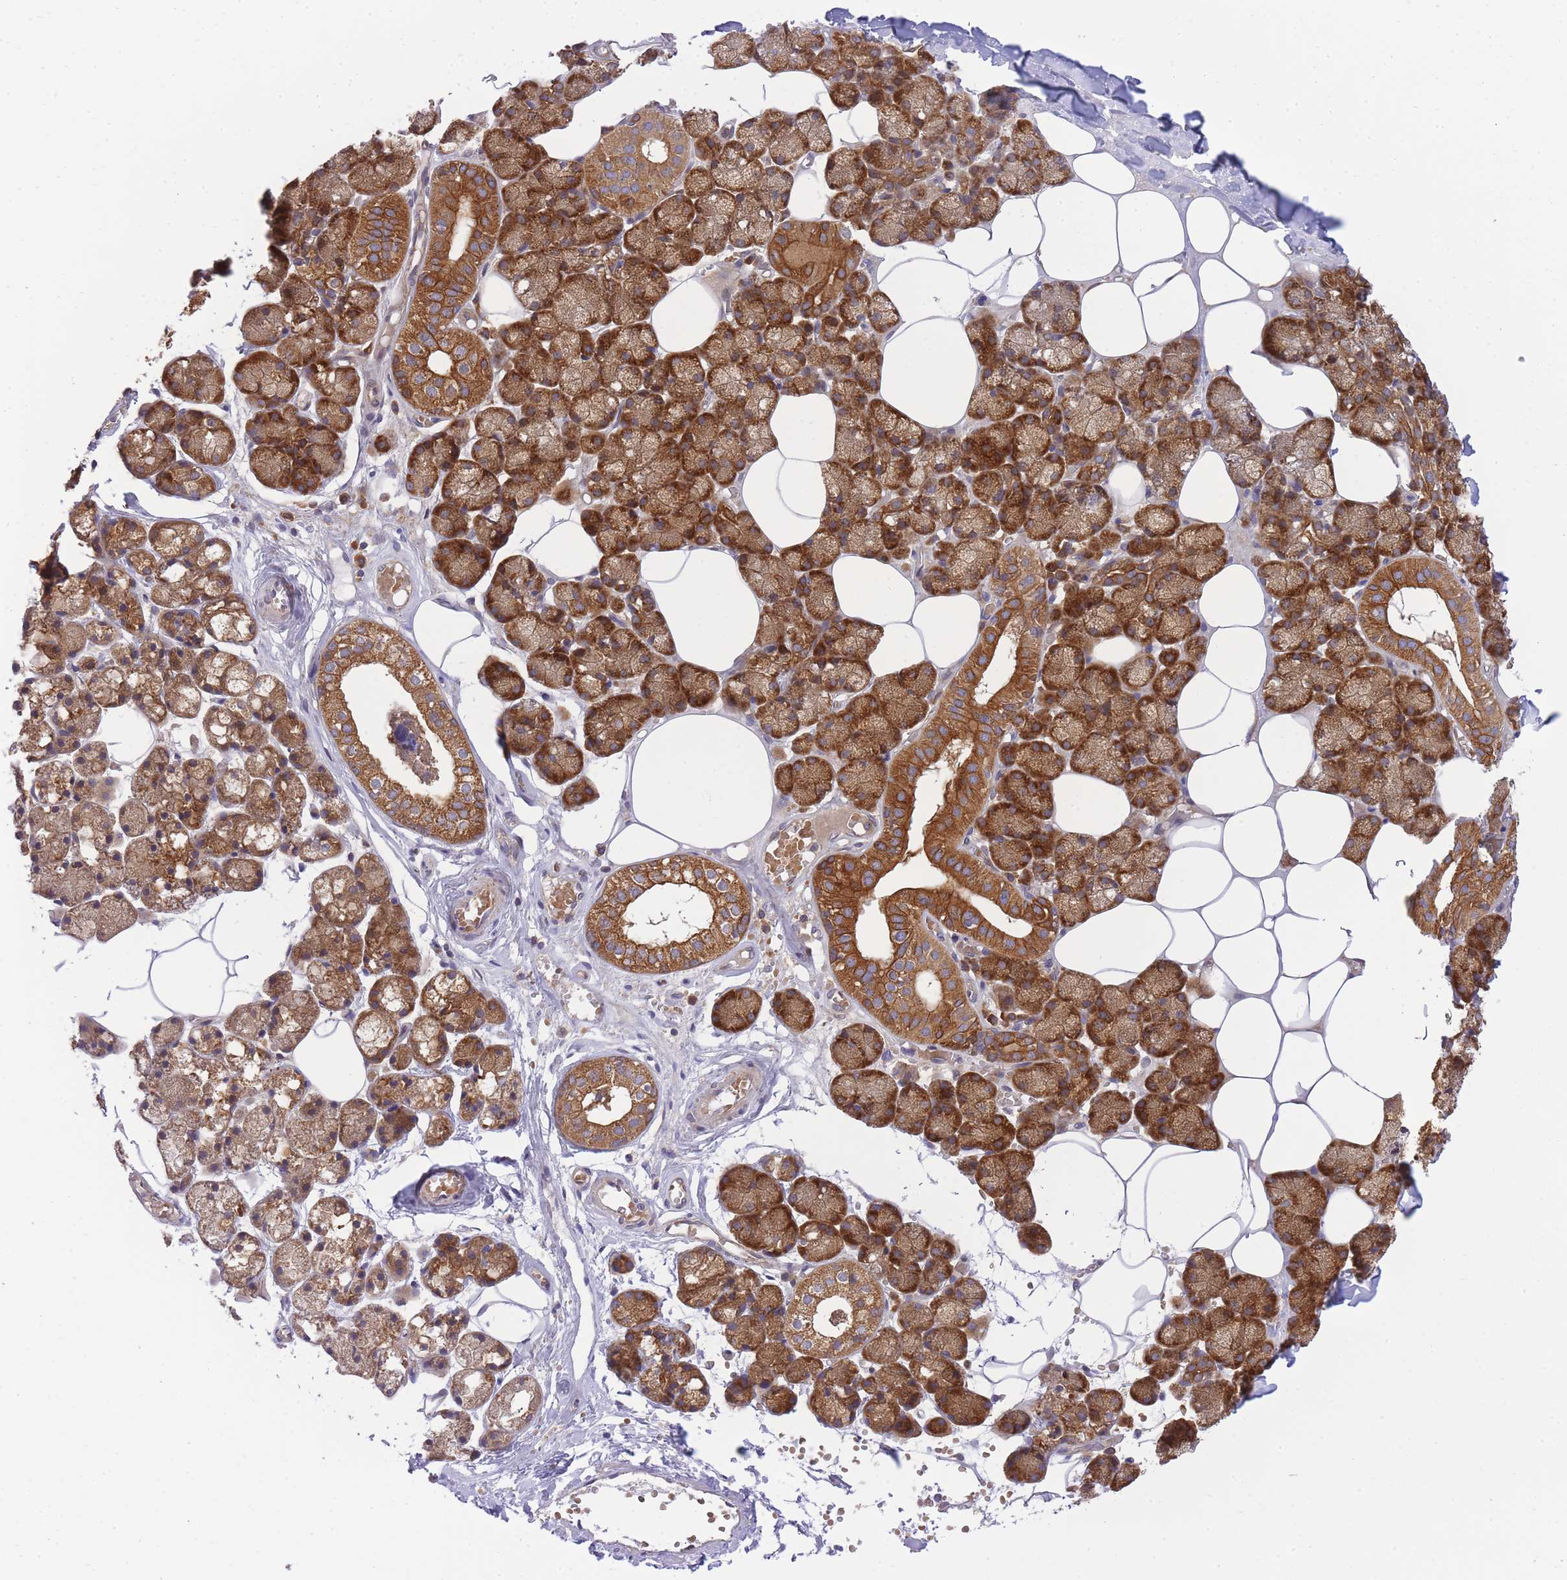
{"staining": {"intensity": "strong", "quantity": ">75%", "location": "cytoplasmic/membranous"}, "tissue": "salivary gland", "cell_type": "Glandular cells", "image_type": "normal", "snomed": [{"axis": "morphology", "description": "Normal tissue, NOS"}, {"axis": "topography", "description": "Salivary gland"}], "caption": "Salivary gland stained for a protein demonstrates strong cytoplasmic/membranous positivity in glandular cells. (Stains: DAB (3,3'-diaminobenzidine) in brown, nuclei in blue, Microscopy: brightfield microscopy at high magnification).", "gene": "EIF2B2", "patient": {"sex": "male", "age": 62}}